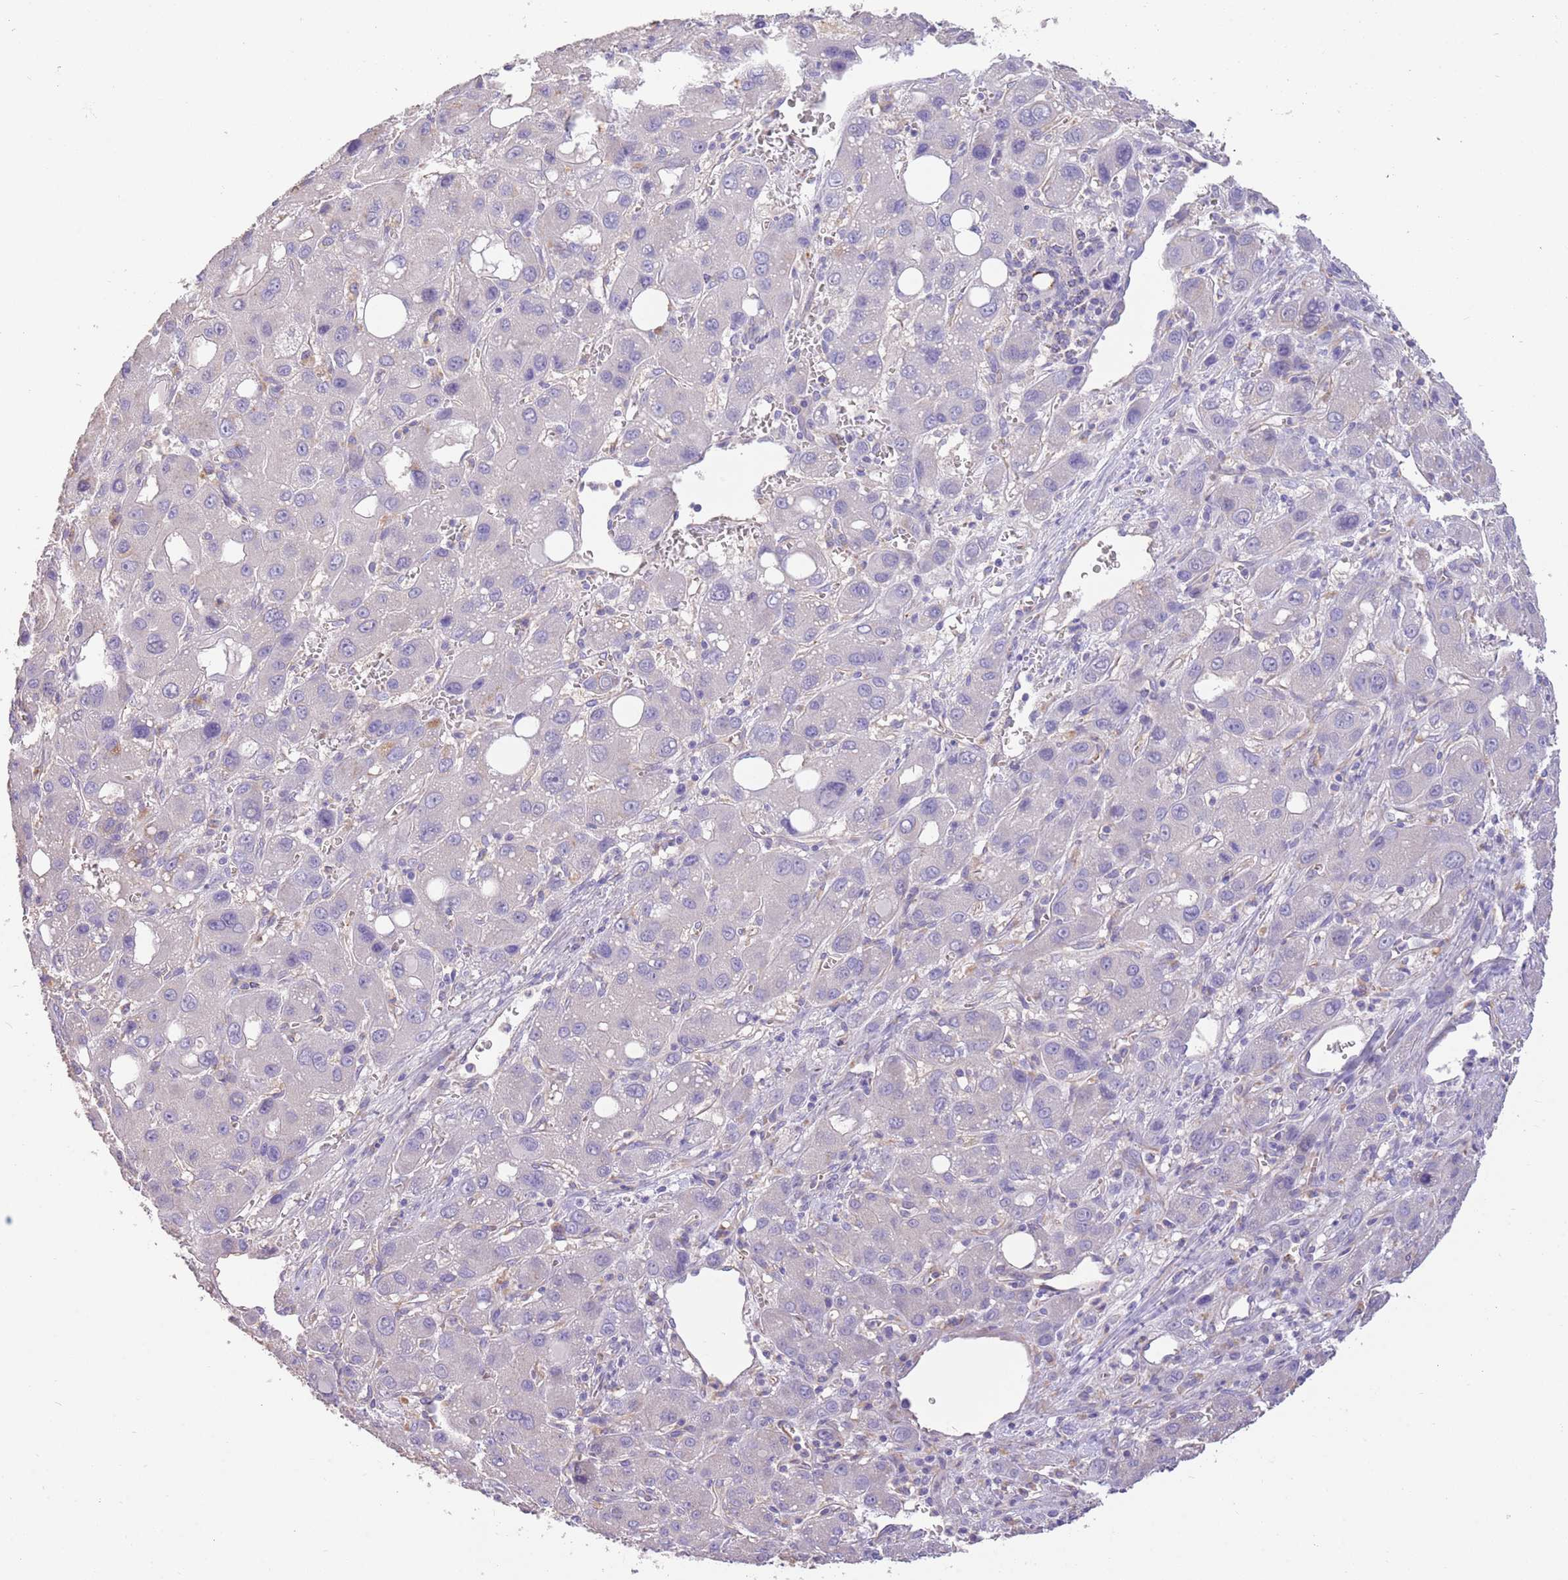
{"staining": {"intensity": "negative", "quantity": "none", "location": "none"}, "tissue": "liver cancer", "cell_type": "Tumor cells", "image_type": "cancer", "snomed": [{"axis": "morphology", "description": "Carcinoma, Hepatocellular, NOS"}, {"axis": "topography", "description": "Liver"}], "caption": "Protein analysis of liver cancer displays no significant staining in tumor cells.", "gene": "SFTPA1", "patient": {"sex": "male", "age": 55}}